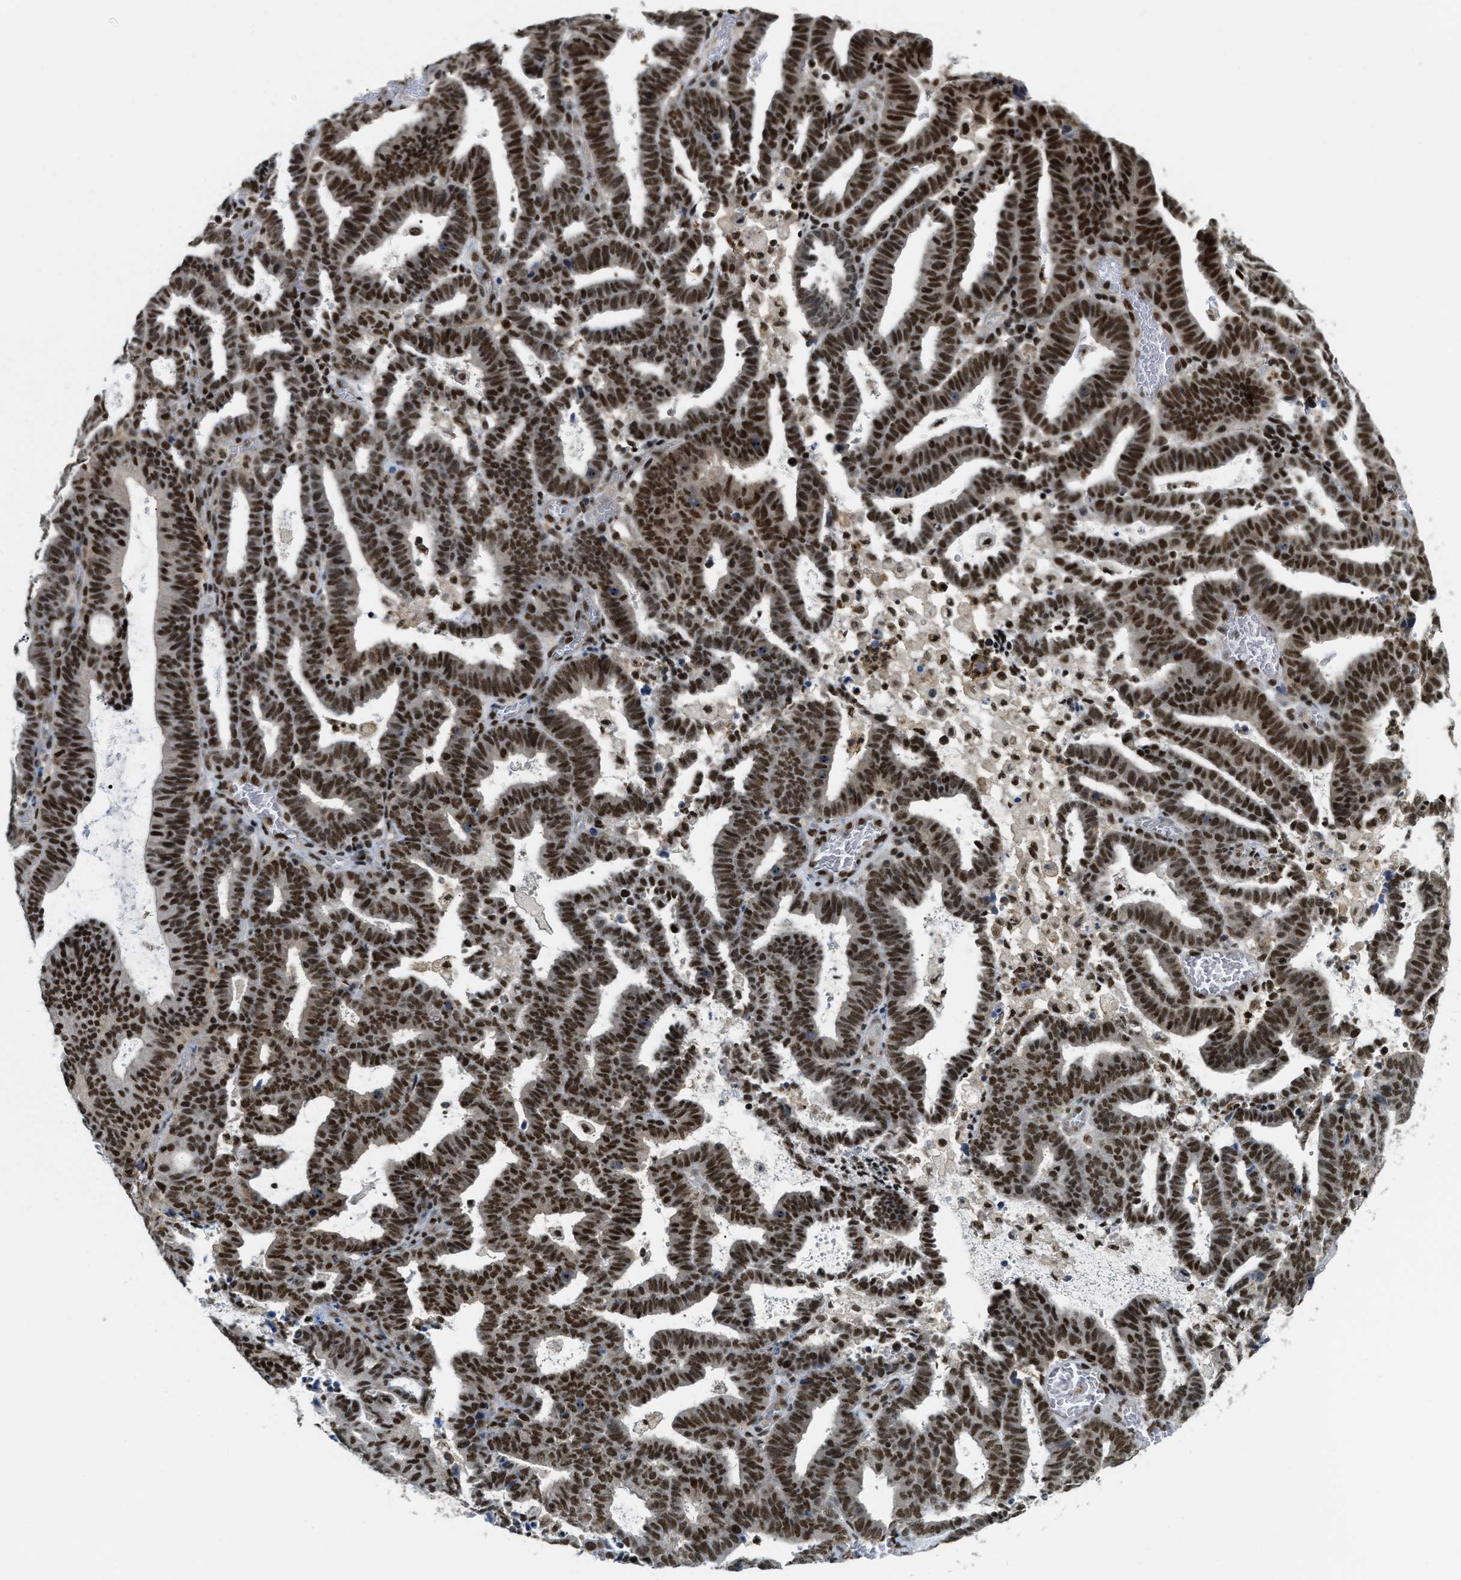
{"staining": {"intensity": "strong", "quantity": ">75%", "location": "nuclear"}, "tissue": "endometrial cancer", "cell_type": "Tumor cells", "image_type": "cancer", "snomed": [{"axis": "morphology", "description": "Adenocarcinoma, NOS"}, {"axis": "topography", "description": "Uterus"}], "caption": "Immunohistochemical staining of human endometrial cancer (adenocarcinoma) reveals high levels of strong nuclear protein expression in about >75% of tumor cells.", "gene": "NUMA1", "patient": {"sex": "female", "age": 83}}